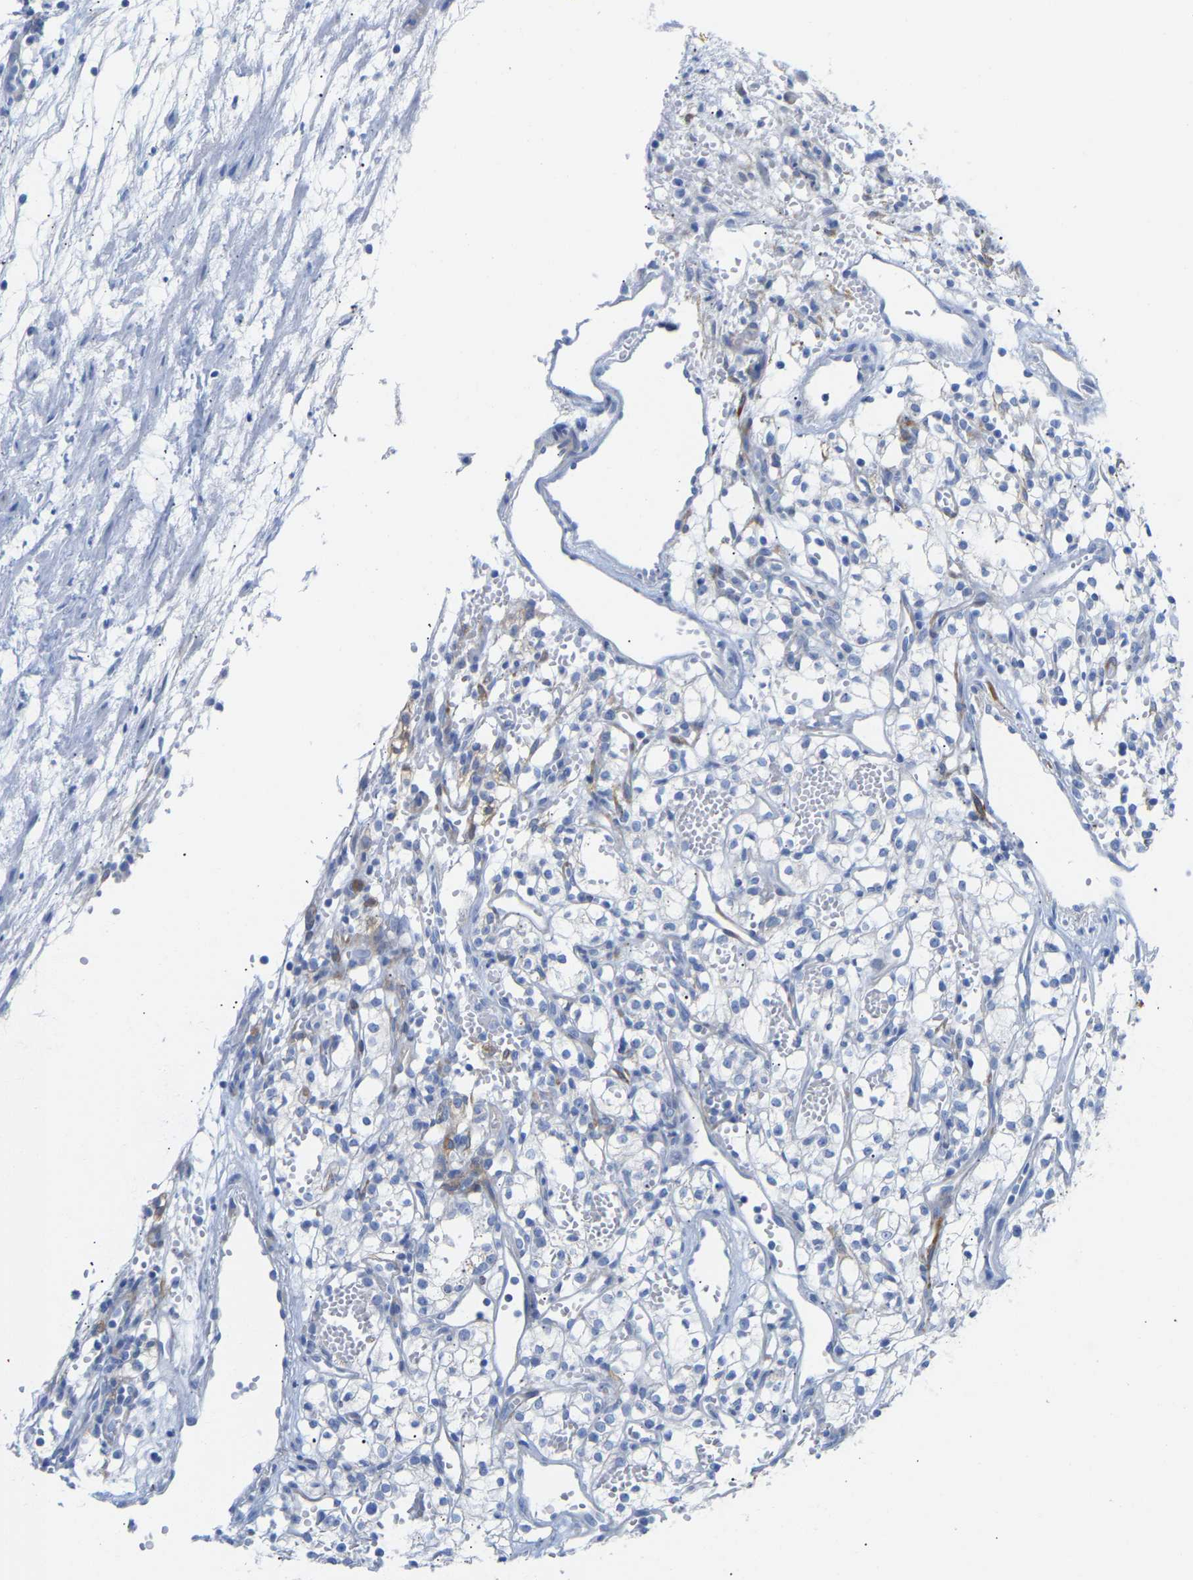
{"staining": {"intensity": "negative", "quantity": "none", "location": "none"}, "tissue": "renal cancer", "cell_type": "Tumor cells", "image_type": "cancer", "snomed": [{"axis": "morphology", "description": "Adenocarcinoma, NOS"}, {"axis": "topography", "description": "Kidney"}], "caption": "Renal adenocarcinoma was stained to show a protein in brown. There is no significant staining in tumor cells. (Brightfield microscopy of DAB immunohistochemistry at high magnification).", "gene": "AMPH", "patient": {"sex": "male", "age": 59}}